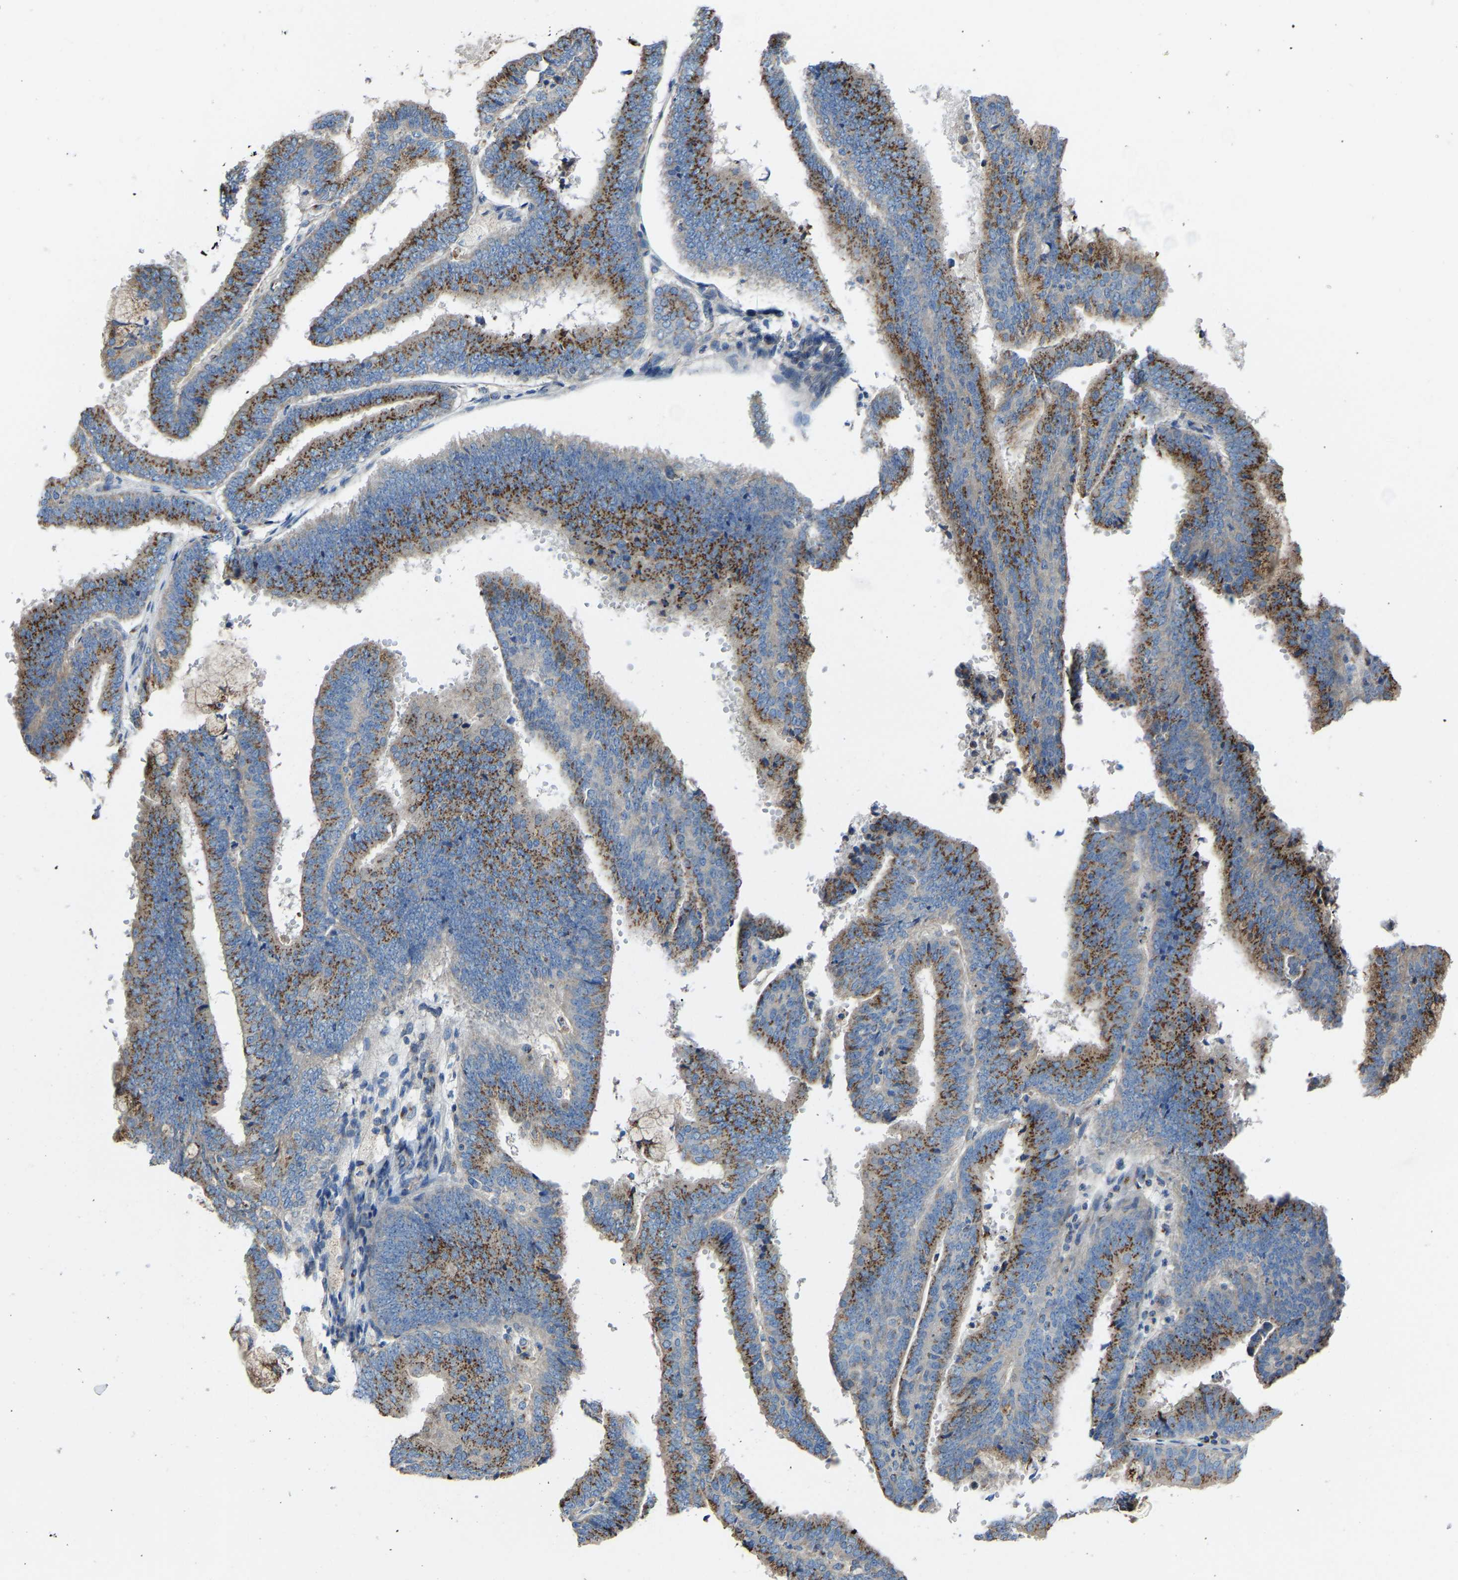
{"staining": {"intensity": "moderate", "quantity": ">75%", "location": "cytoplasmic/membranous"}, "tissue": "endometrial cancer", "cell_type": "Tumor cells", "image_type": "cancer", "snomed": [{"axis": "morphology", "description": "Adenocarcinoma, NOS"}, {"axis": "topography", "description": "Endometrium"}], "caption": "The immunohistochemical stain shows moderate cytoplasmic/membranous staining in tumor cells of endometrial cancer (adenocarcinoma) tissue. Using DAB (3,3'-diaminobenzidine) (brown) and hematoxylin (blue) stains, captured at high magnification using brightfield microscopy.", "gene": "CANT1", "patient": {"sex": "female", "age": 63}}